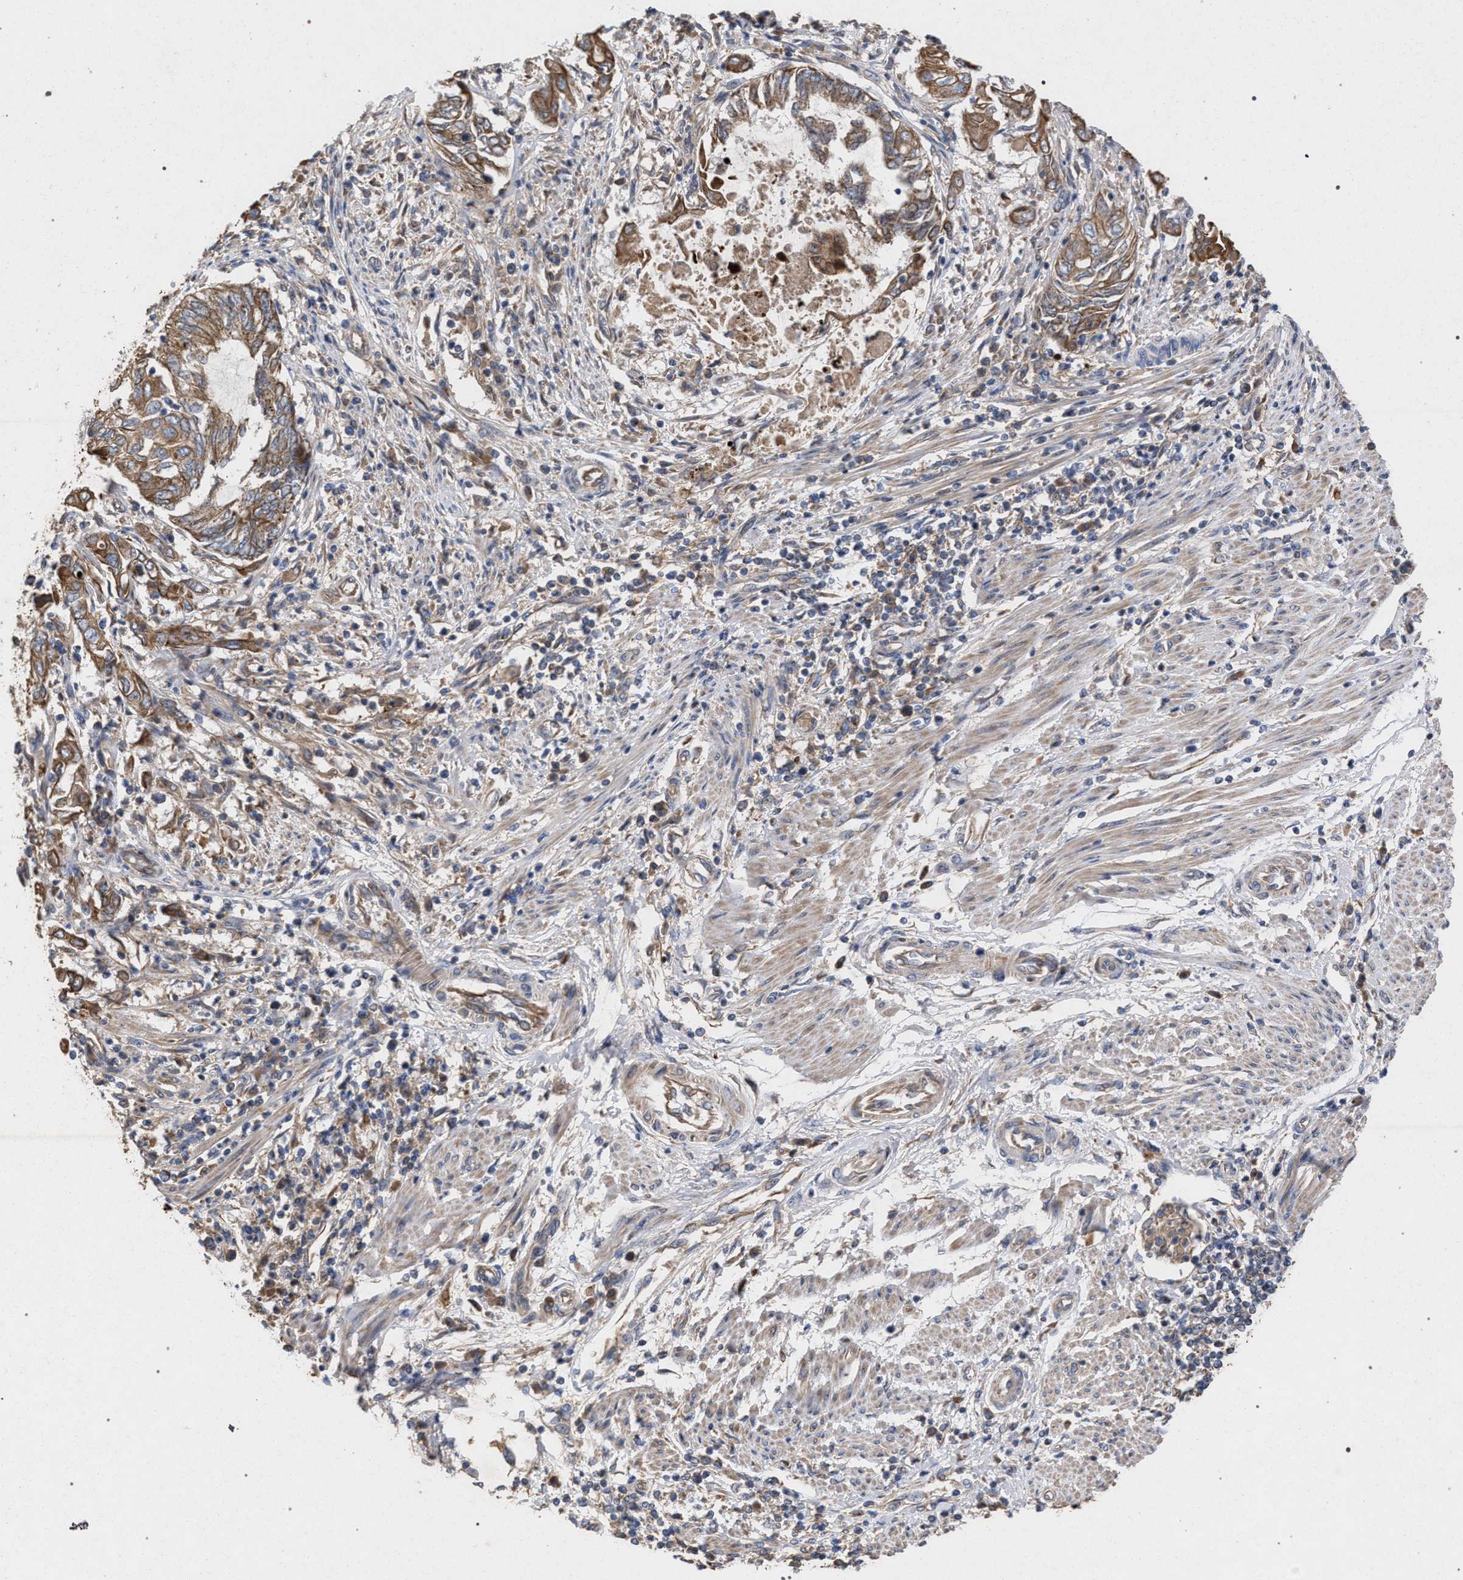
{"staining": {"intensity": "moderate", "quantity": ">75%", "location": "cytoplasmic/membranous"}, "tissue": "endometrial cancer", "cell_type": "Tumor cells", "image_type": "cancer", "snomed": [{"axis": "morphology", "description": "Adenocarcinoma, NOS"}, {"axis": "topography", "description": "Uterus"}, {"axis": "topography", "description": "Endometrium"}], "caption": "The histopathology image exhibits immunohistochemical staining of endometrial cancer. There is moderate cytoplasmic/membranous staining is identified in about >75% of tumor cells.", "gene": "BCL2L12", "patient": {"sex": "female", "age": 70}}